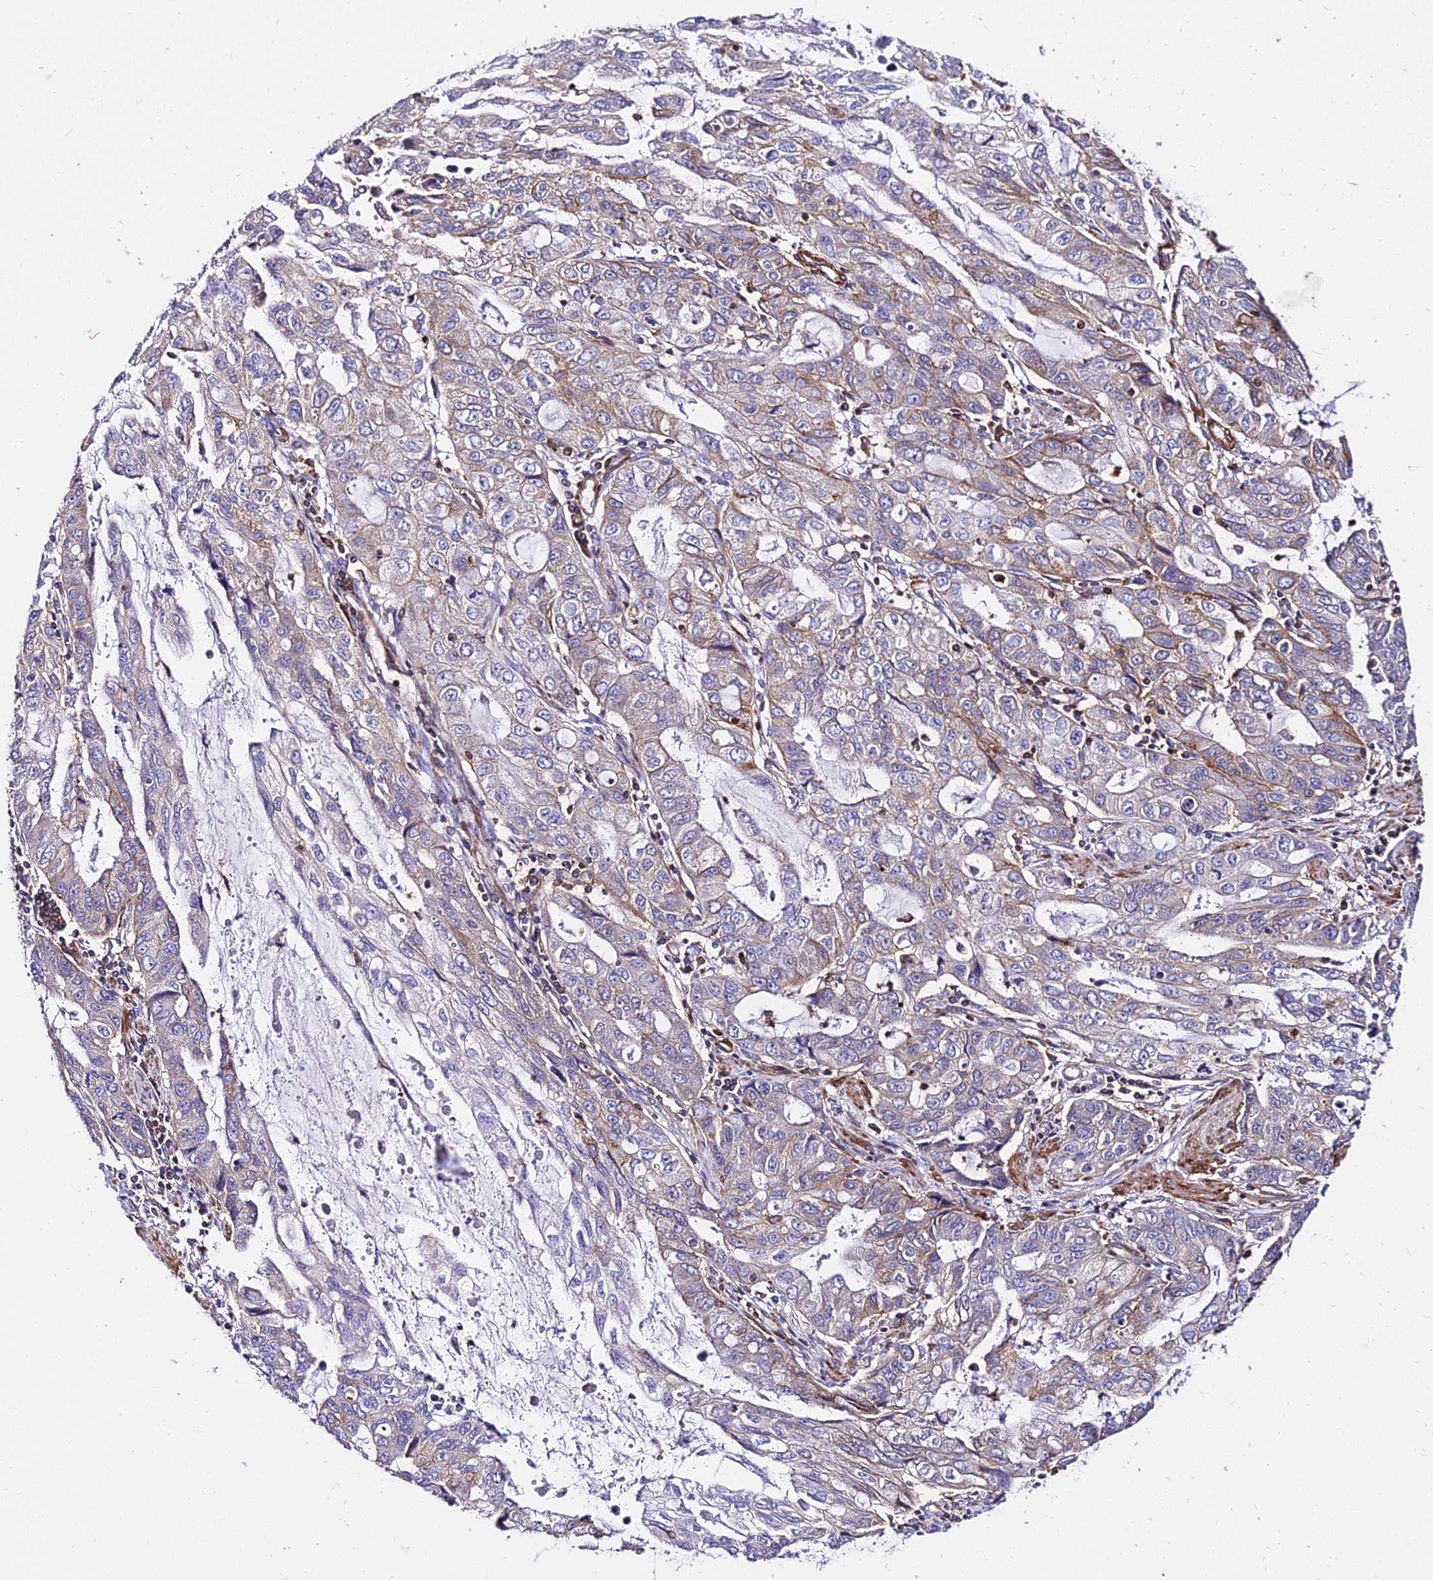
{"staining": {"intensity": "weak", "quantity": "25%-75%", "location": "cytoplasmic/membranous"}, "tissue": "stomach cancer", "cell_type": "Tumor cells", "image_type": "cancer", "snomed": [{"axis": "morphology", "description": "Adenocarcinoma, NOS"}, {"axis": "topography", "description": "Stomach, upper"}], "caption": "Immunohistochemical staining of stomach cancer (adenocarcinoma) displays low levels of weak cytoplasmic/membranous expression in approximately 25%-75% of tumor cells. (DAB IHC, brown staining for protein, blue staining for nuclei).", "gene": "CSRP1", "patient": {"sex": "female", "age": 52}}